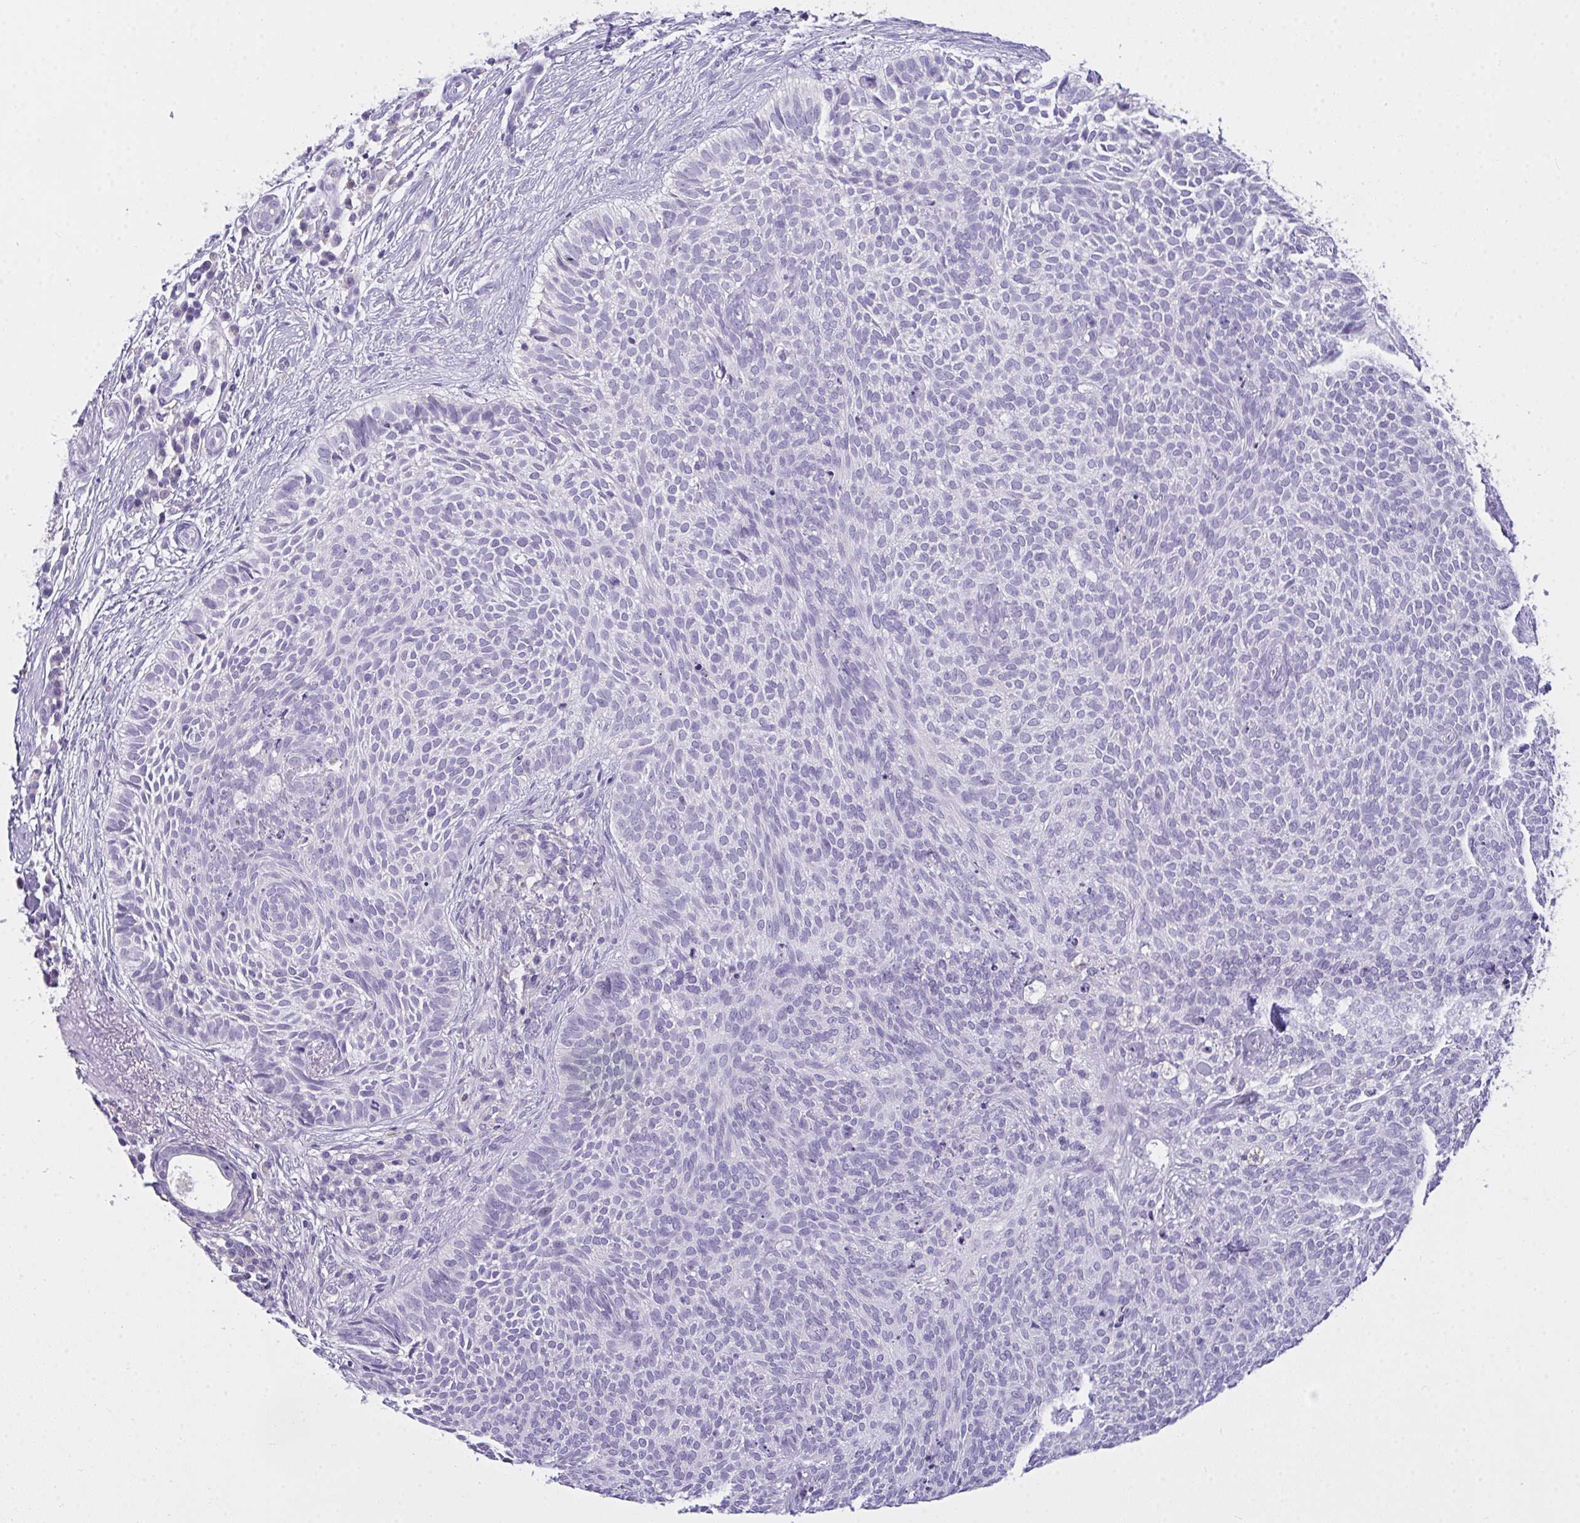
{"staining": {"intensity": "negative", "quantity": "none", "location": "none"}, "tissue": "skin cancer", "cell_type": "Tumor cells", "image_type": "cancer", "snomed": [{"axis": "morphology", "description": "Basal cell carcinoma"}, {"axis": "topography", "description": "Skin"}, {"axis": "topography", "description": "Skin of face"}], "caption": "Human skin cancer (basal cell carcinoma) stained for a protein using immunohistochemistry (IHC) displays no positivity in tumor cells.", "gene": "SEMA6B", "patient": {"sex": "female", "age": 82}}